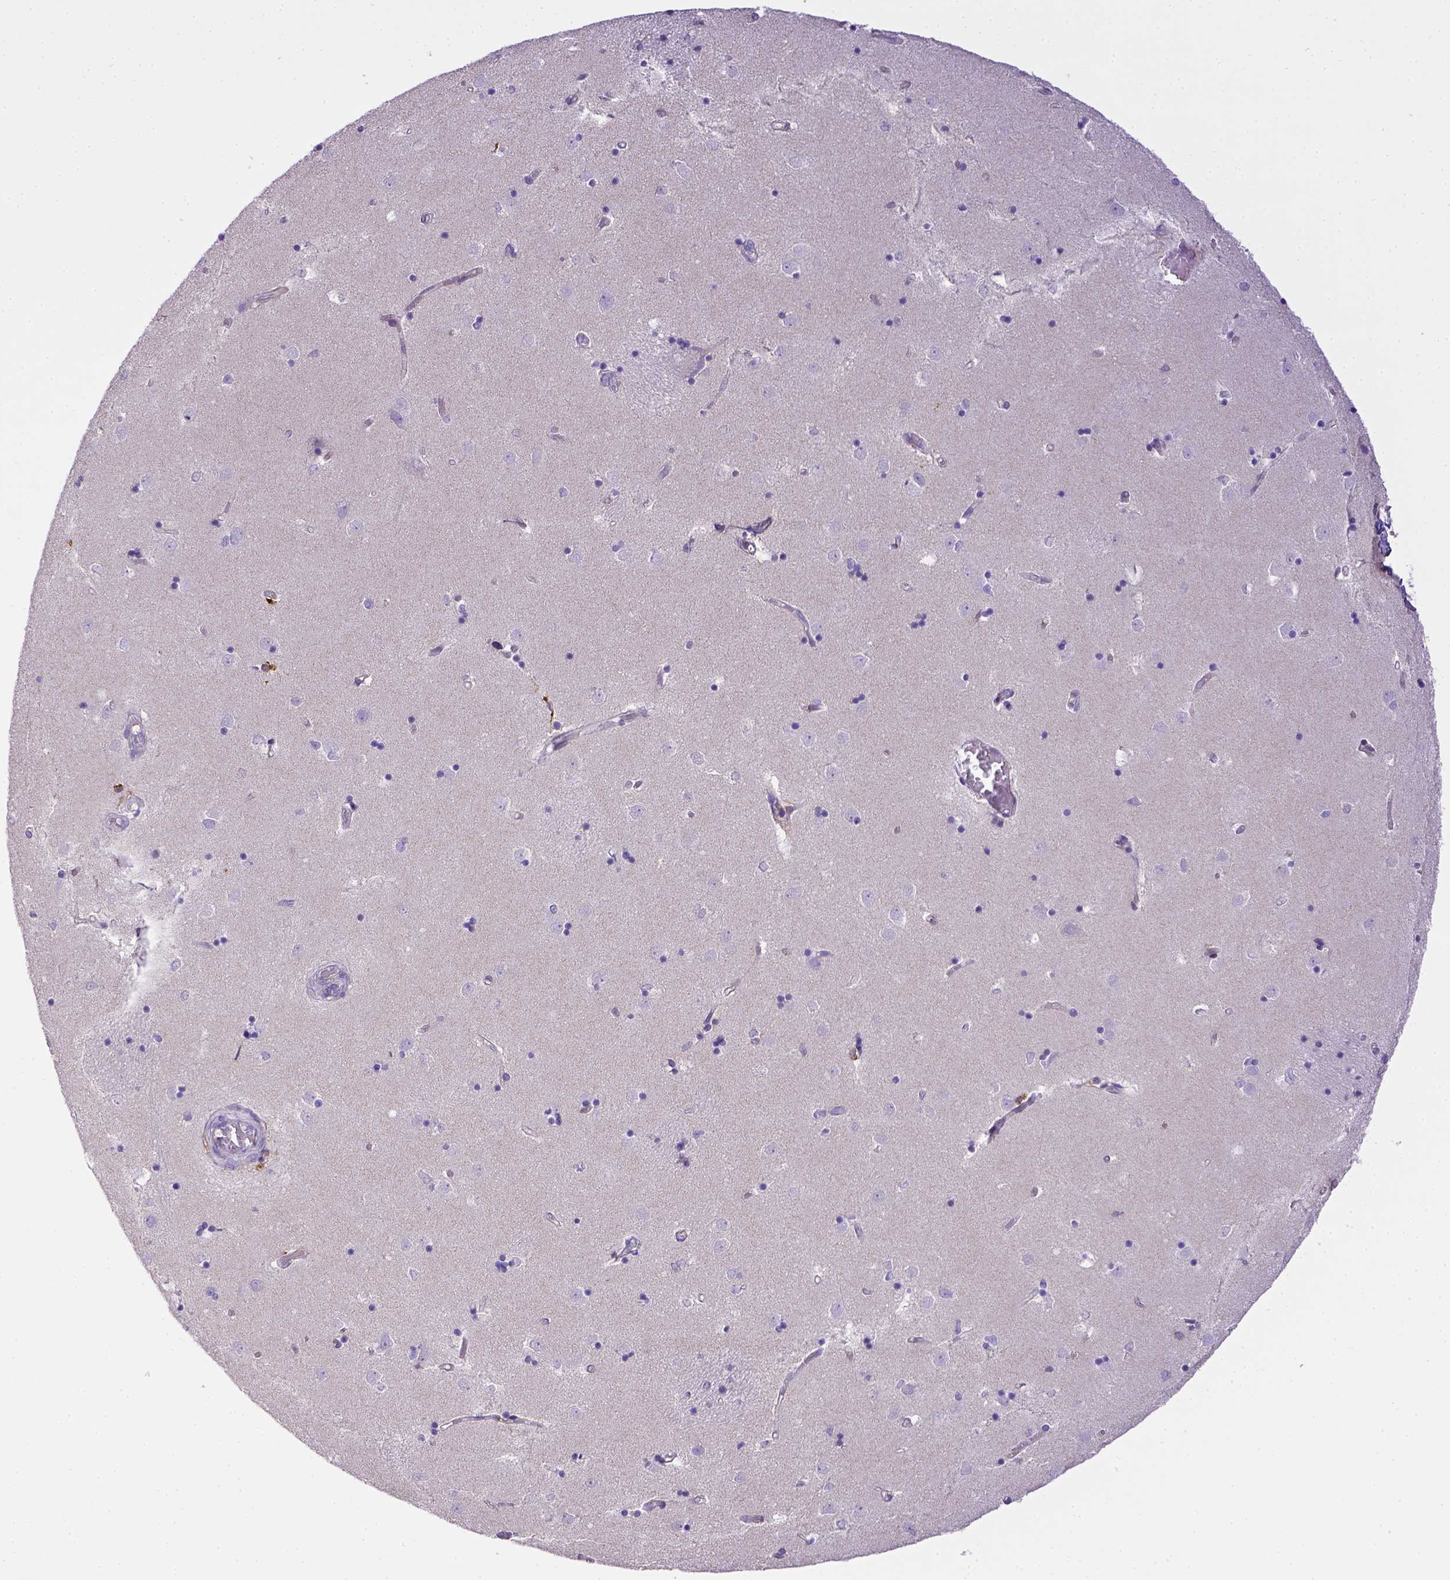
{"staining": {"intensity": "negative", "quantity": "none", "location": "none"}, "tissue": "caudate", "cell_type": "Glial cells", "image_type": "normal", "snomed": [{"axis": "morphology", "description": "Normal tissue, NOS"}, {"axis": "topography", "description": "Lateral ventricle wall"}], "caption": "The photomicrograph reveals no staining of glial cells in normal caudate.", "gene": "CD40", "patient": {"sex": "male", "age": 54}}